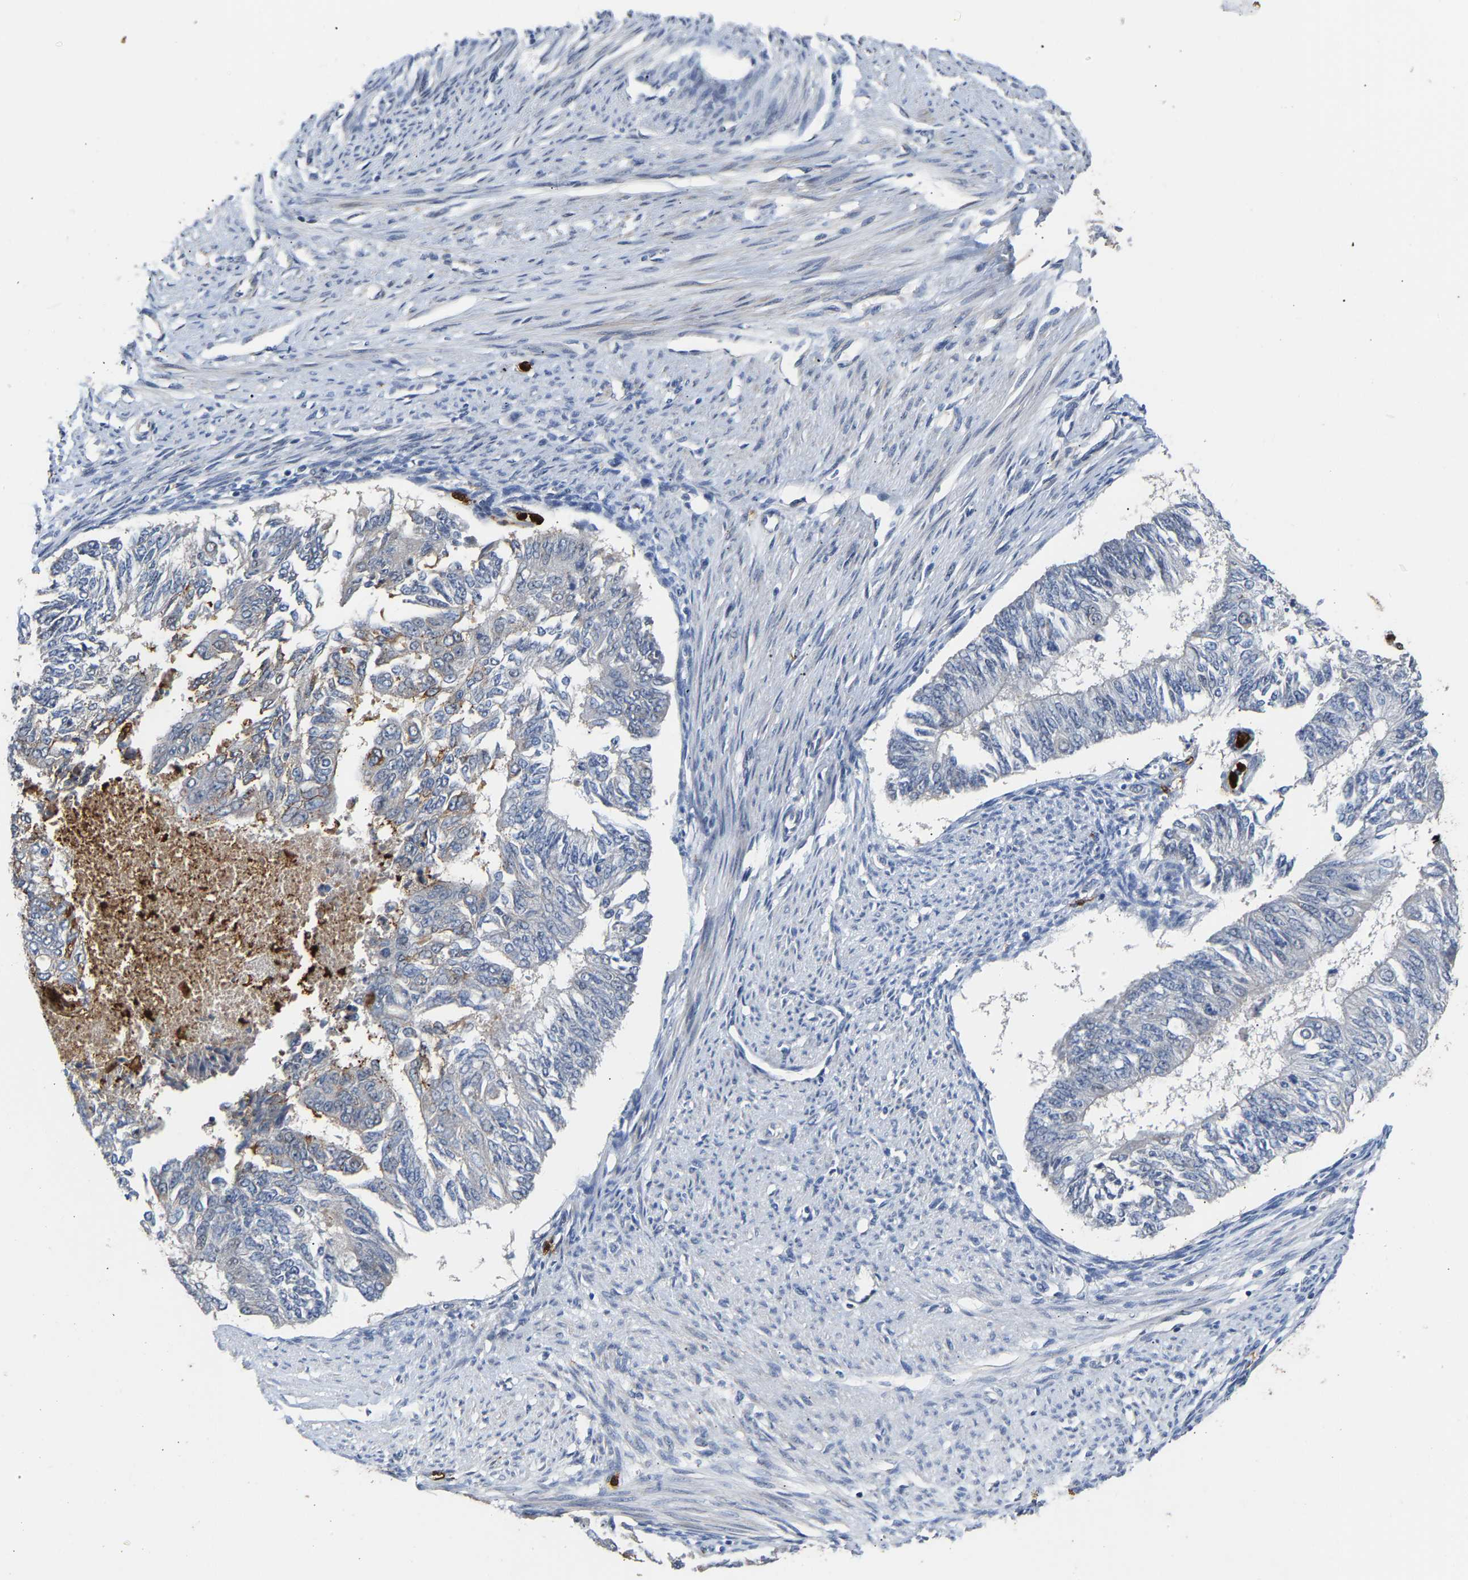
{"staining": {"intensity": "weak", "quantity": "<25%", "location": "cytoplasmic/membranous"}, "tissue": "endometrial cancer", "cell_type": "Tumor cells", "image_type": "cancer", "snomed": [{"axis": "morphology", "description": "Adenocarcinoma, NOS"}, {"axis": "topography", "description": "Endometrium"}], "caption": "Tumor cells are negative for brown protein staining in adenocarcinoma (endometrial).", "gene": "TDRD7", "patient": {"sex": "female", "age": 32}}